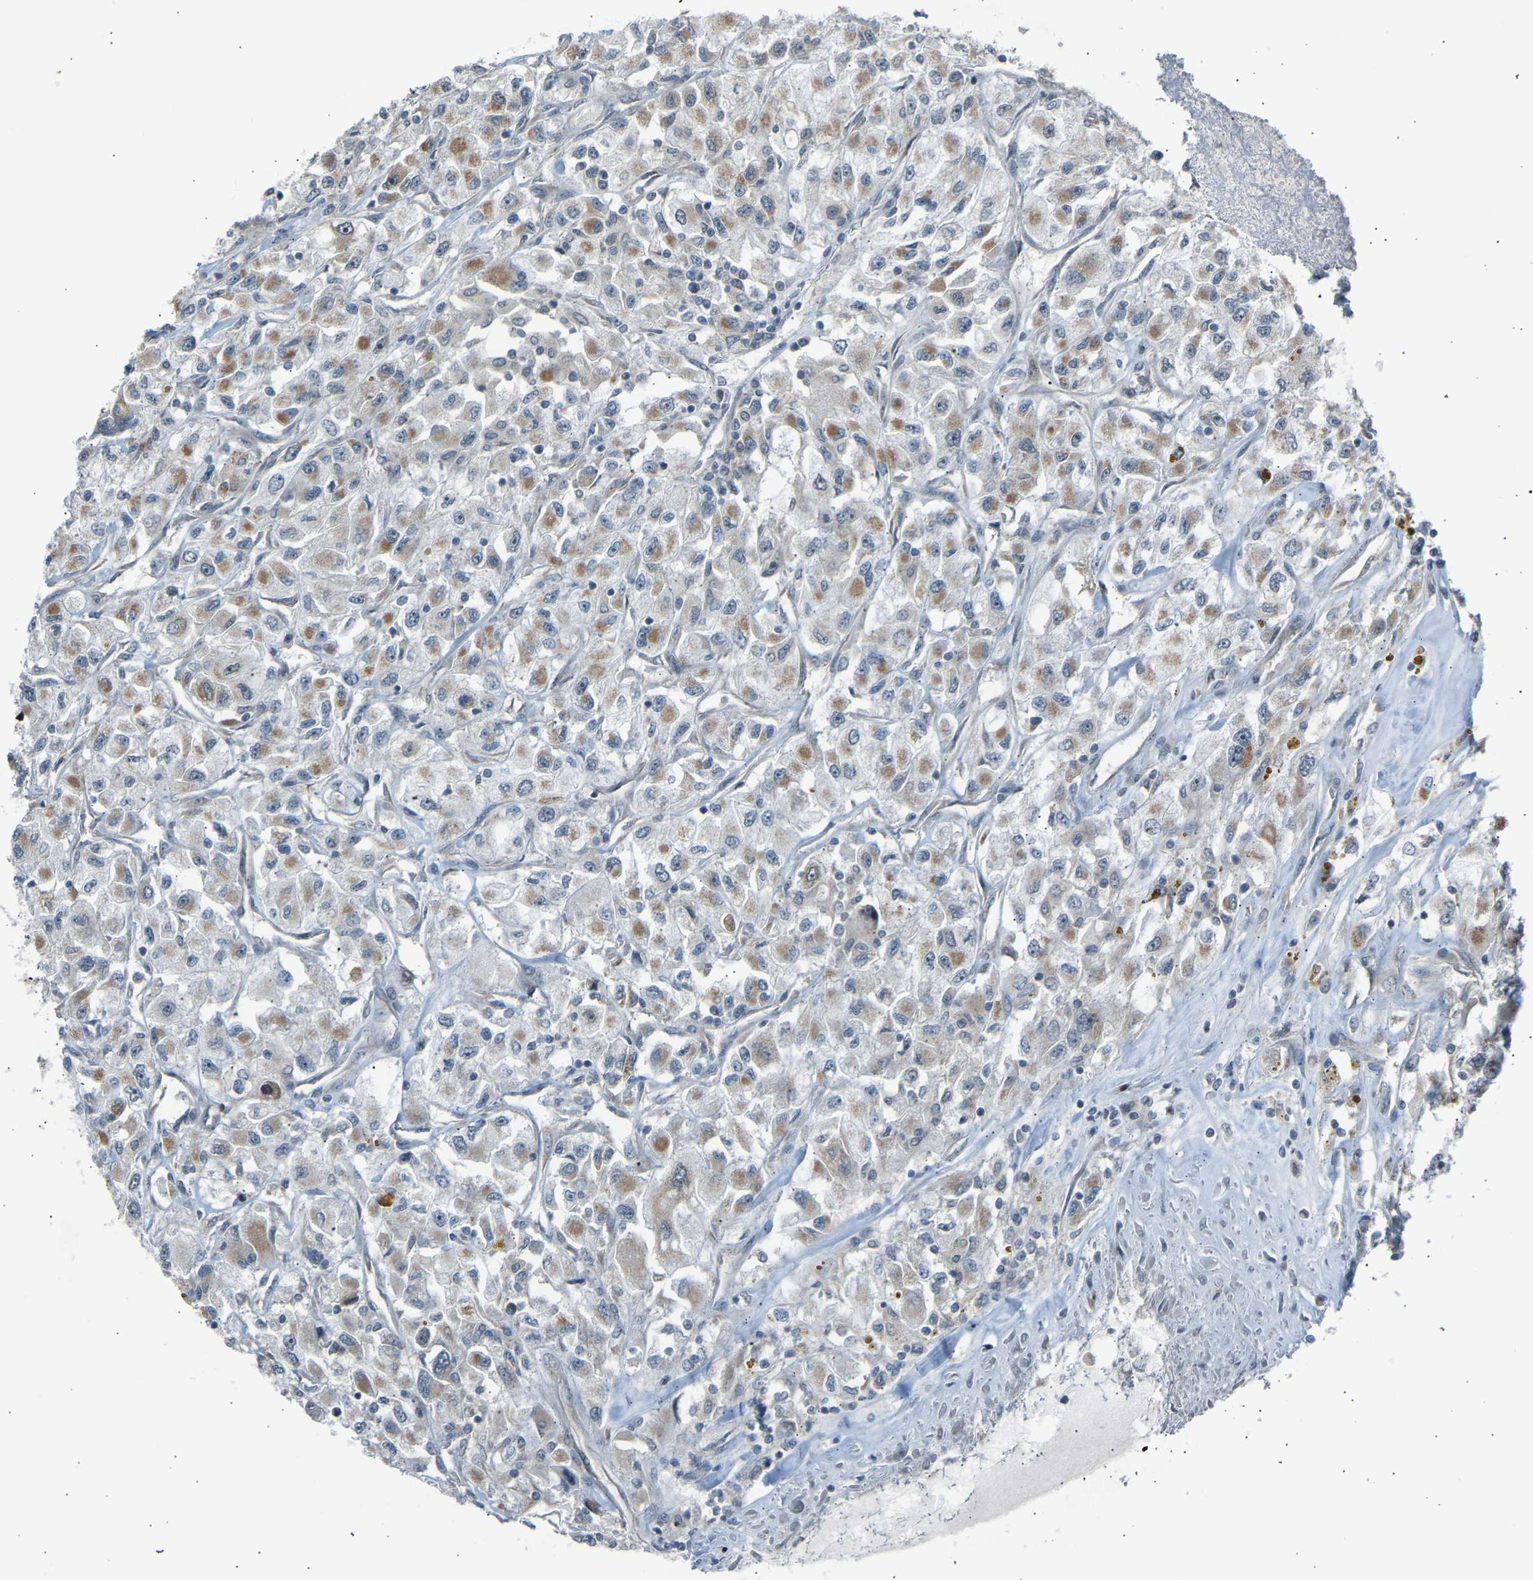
{"staining": {"intensity": "weak", "quantity": "25%-75%", "location": "cytoplasmic/membranous"}, "tissue": "renal cancer", "cell_type": "Tumor cells", "image_type": "cancer", "snomed": [{"axis": "morphology", "description": "Adenocarcinoma, NOS"}, {"axis": "topography", "description": "Kidney"}], "caption": "Immunohistochemical staining of renal cancer (adenocarcinoma) reveals low levels of weak cytoplasmic/membranous positivity in approximately 25%-75% of tumor cells.", "gene": "SLIRP", "patient": {"sex": "female", "age": 52}}